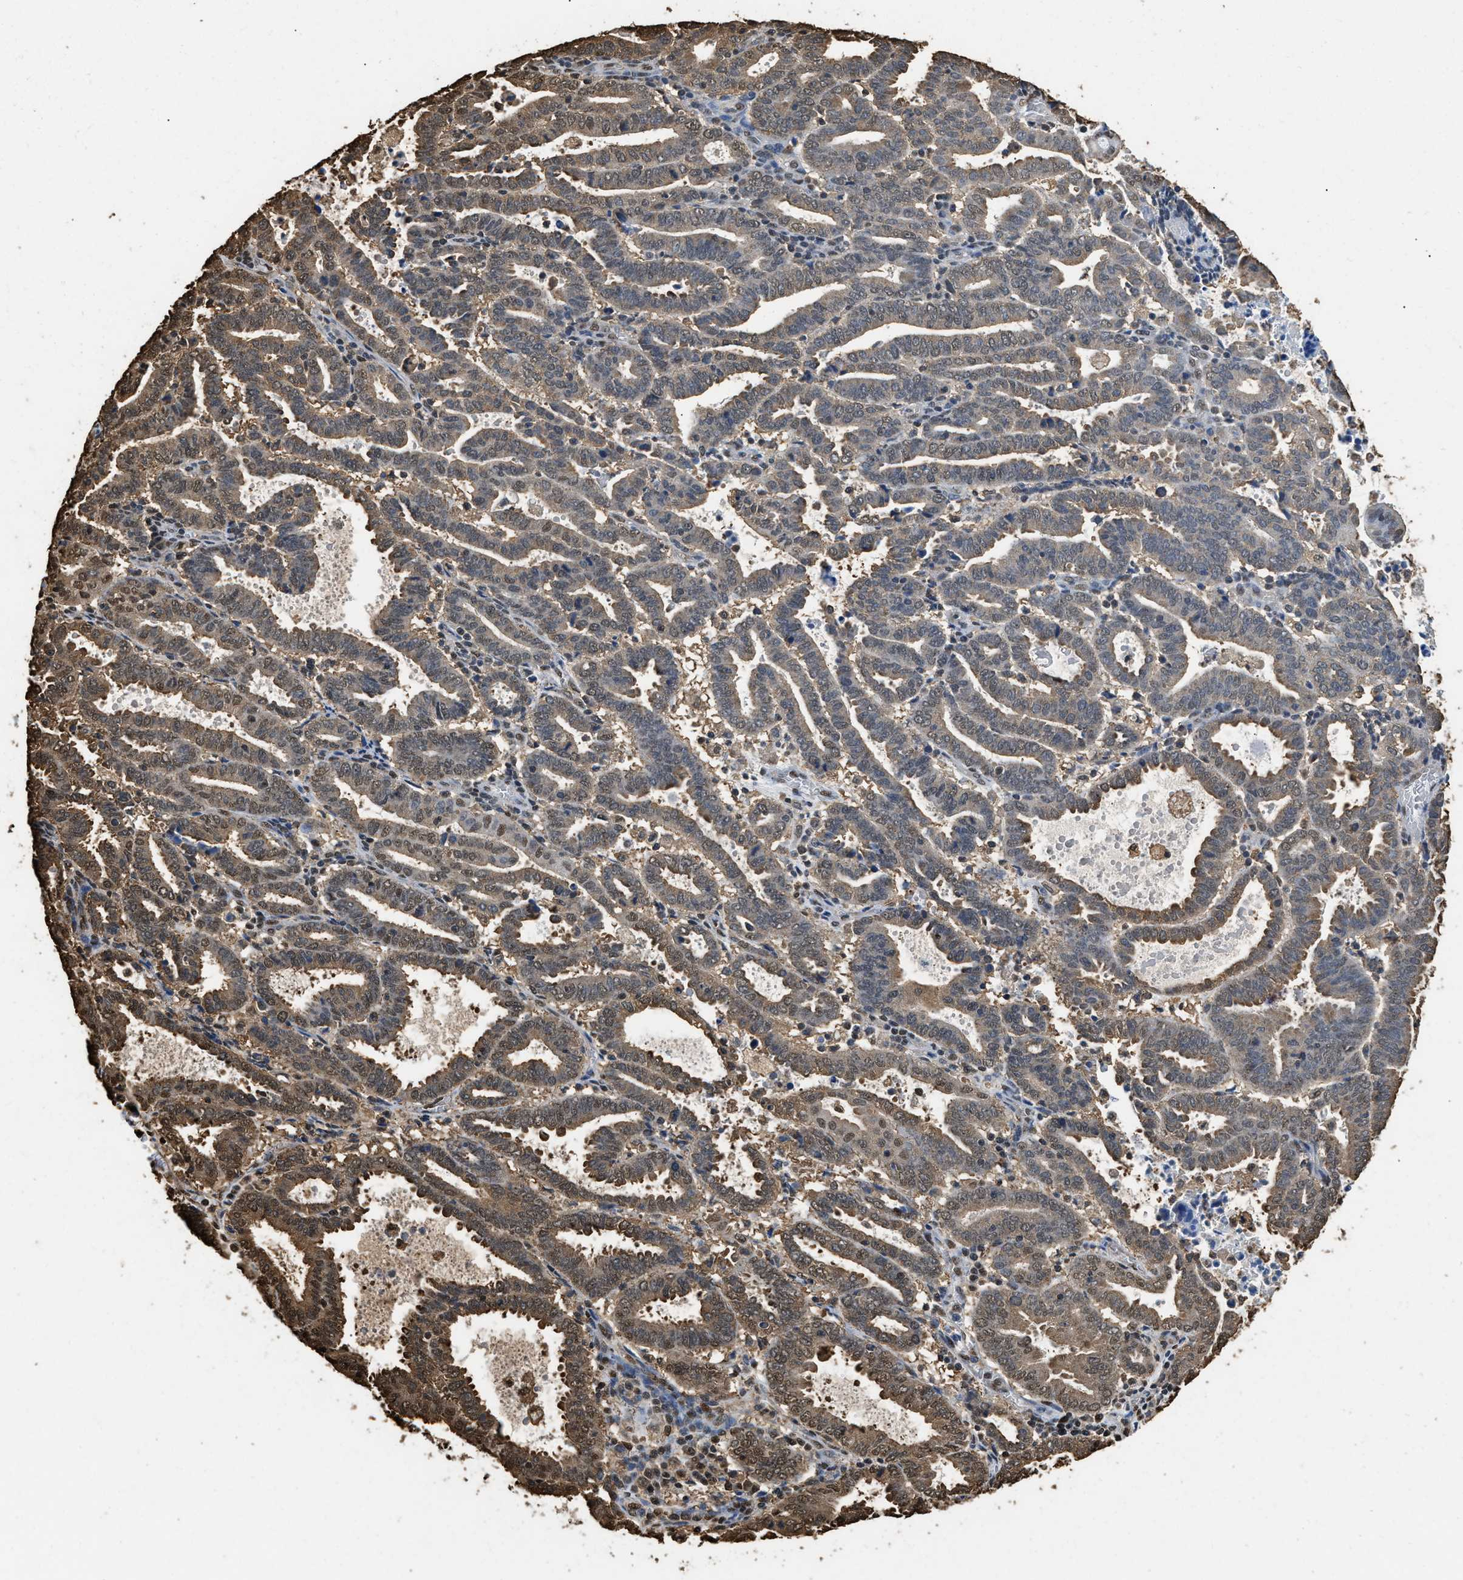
{"staining": {"intensity": "moderate", "quantity": "25%-75%", "location": "cytoplasmic/membranous,nuclear"}, "tissue": "endometrial cancer", "cell_type": "Tumor cells", "image_type": "cancer", "snomed": [{"axis": "morphology", "description": "Adenocarcinoma, NOS"}, {"axis": "topography", "description": "Uterus"}], "caption": "Immunohistochemistry (IHC) (DAB) staining of human adenocarcinoma (endometrial) demonstrates moderate cytoplasmic/membranous and nuclear protein staining in about 25%-75% of tumor cells. (Brightfield microscopy of DAB IHC at high magnification).", "gene": "GAPDH", "patient": {"sex": "female", "age": 83}}